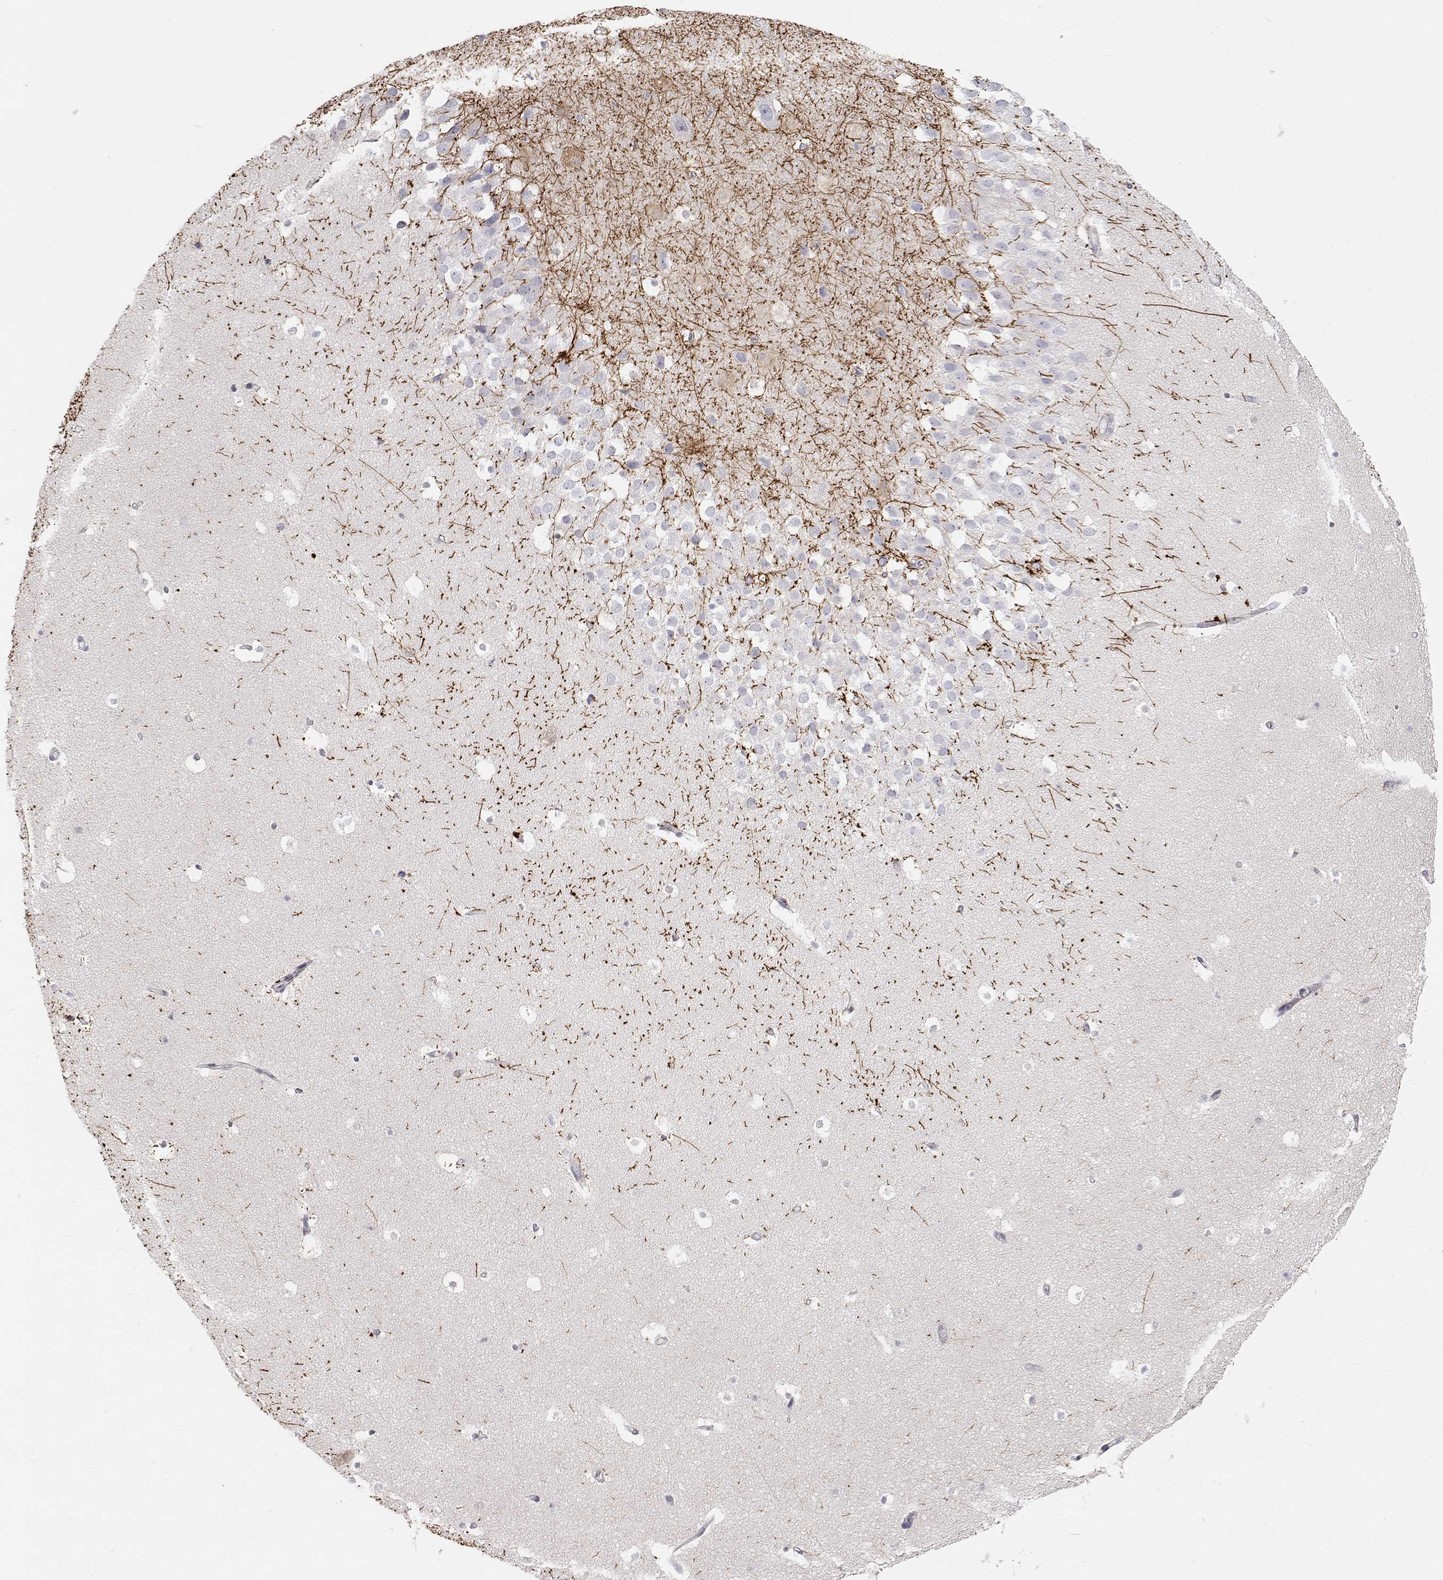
{"staining": {"intensity": "negative", "quantity": "none", "location": "none"}, "tissue": "hippocampus", "cell_type": "Glial cells", "image_type": "normal", "snomed": [{"axis": "morphology", "description": "Normal tissue, NOS"}, {"axis": "topography", "description": "Hippocampus"}], "caption": "Immunohistochemical staining of normal hippocampus shows no significant expression in glial cells.", "gene": "MYPN", "patient": {"sex": "male", "age": 26}}